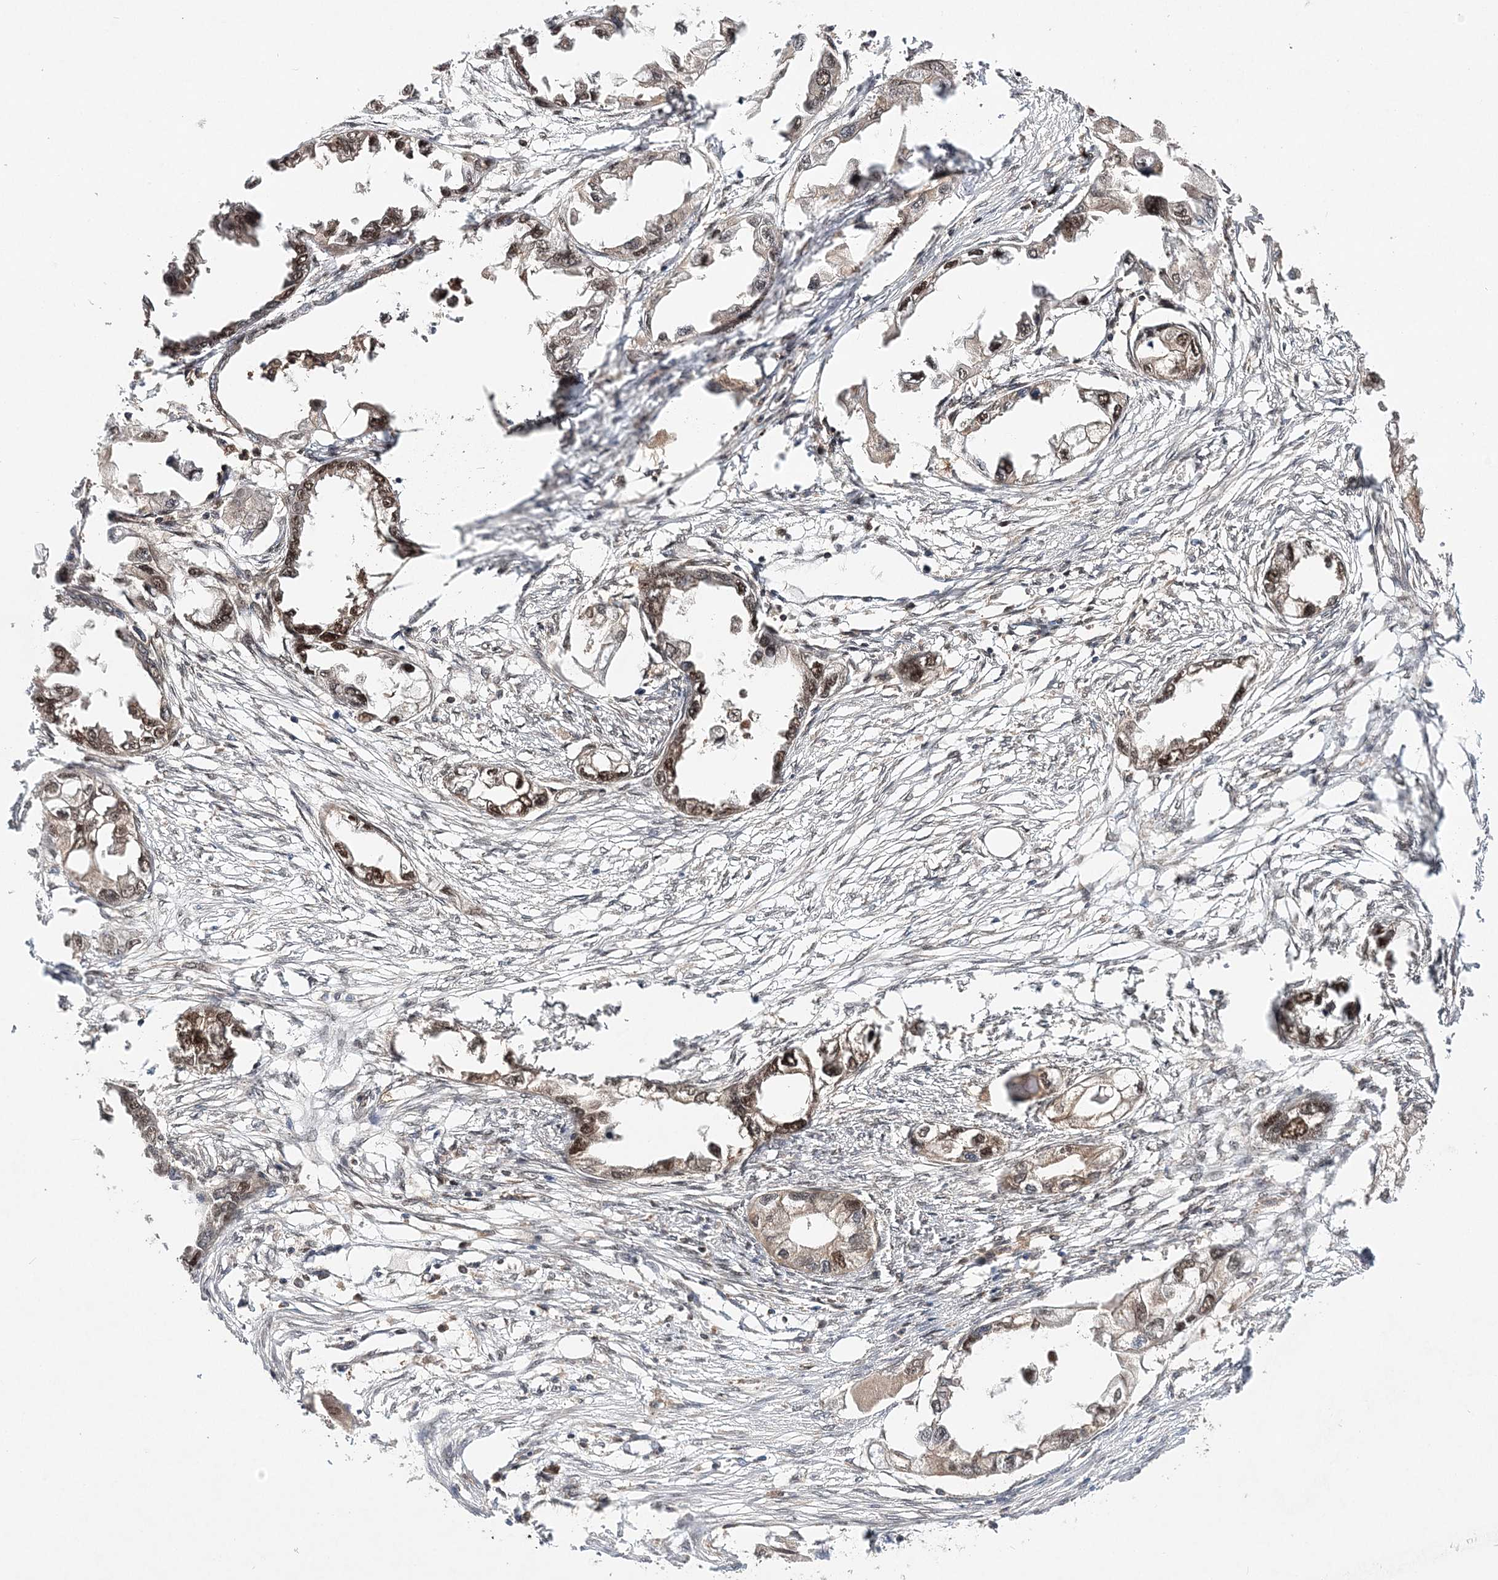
{"staining": {"intensity": "weak", "quantity": "25%-75%", "location": "nuclear"}, "tissue": "endometrial cancer", "cell_type": "Tumor cells", "image_type": "cancer", "snomed": [{"axis": "morphology", "description": "Adenocarcinoma, NOS"}, {"axis": "morphology", "description": "Adenocarcinoma, metastatic, NOS"}, {"axis": "topography", "description": "Adipose tissue"}, {"axis": "topography", "description": "Endometrium"}], "caption": "Immunohistochemistry (IHC) (DAB (3,3'-diaminobenzidine)) staining of endometrial cancer (metastatic adenocarcinoma) reveals weak nuclear protein positivity in about 25%-75% of tumor cells.", "gene": "NIF3L1", "patient": {"sex": "female", "age": 67}}